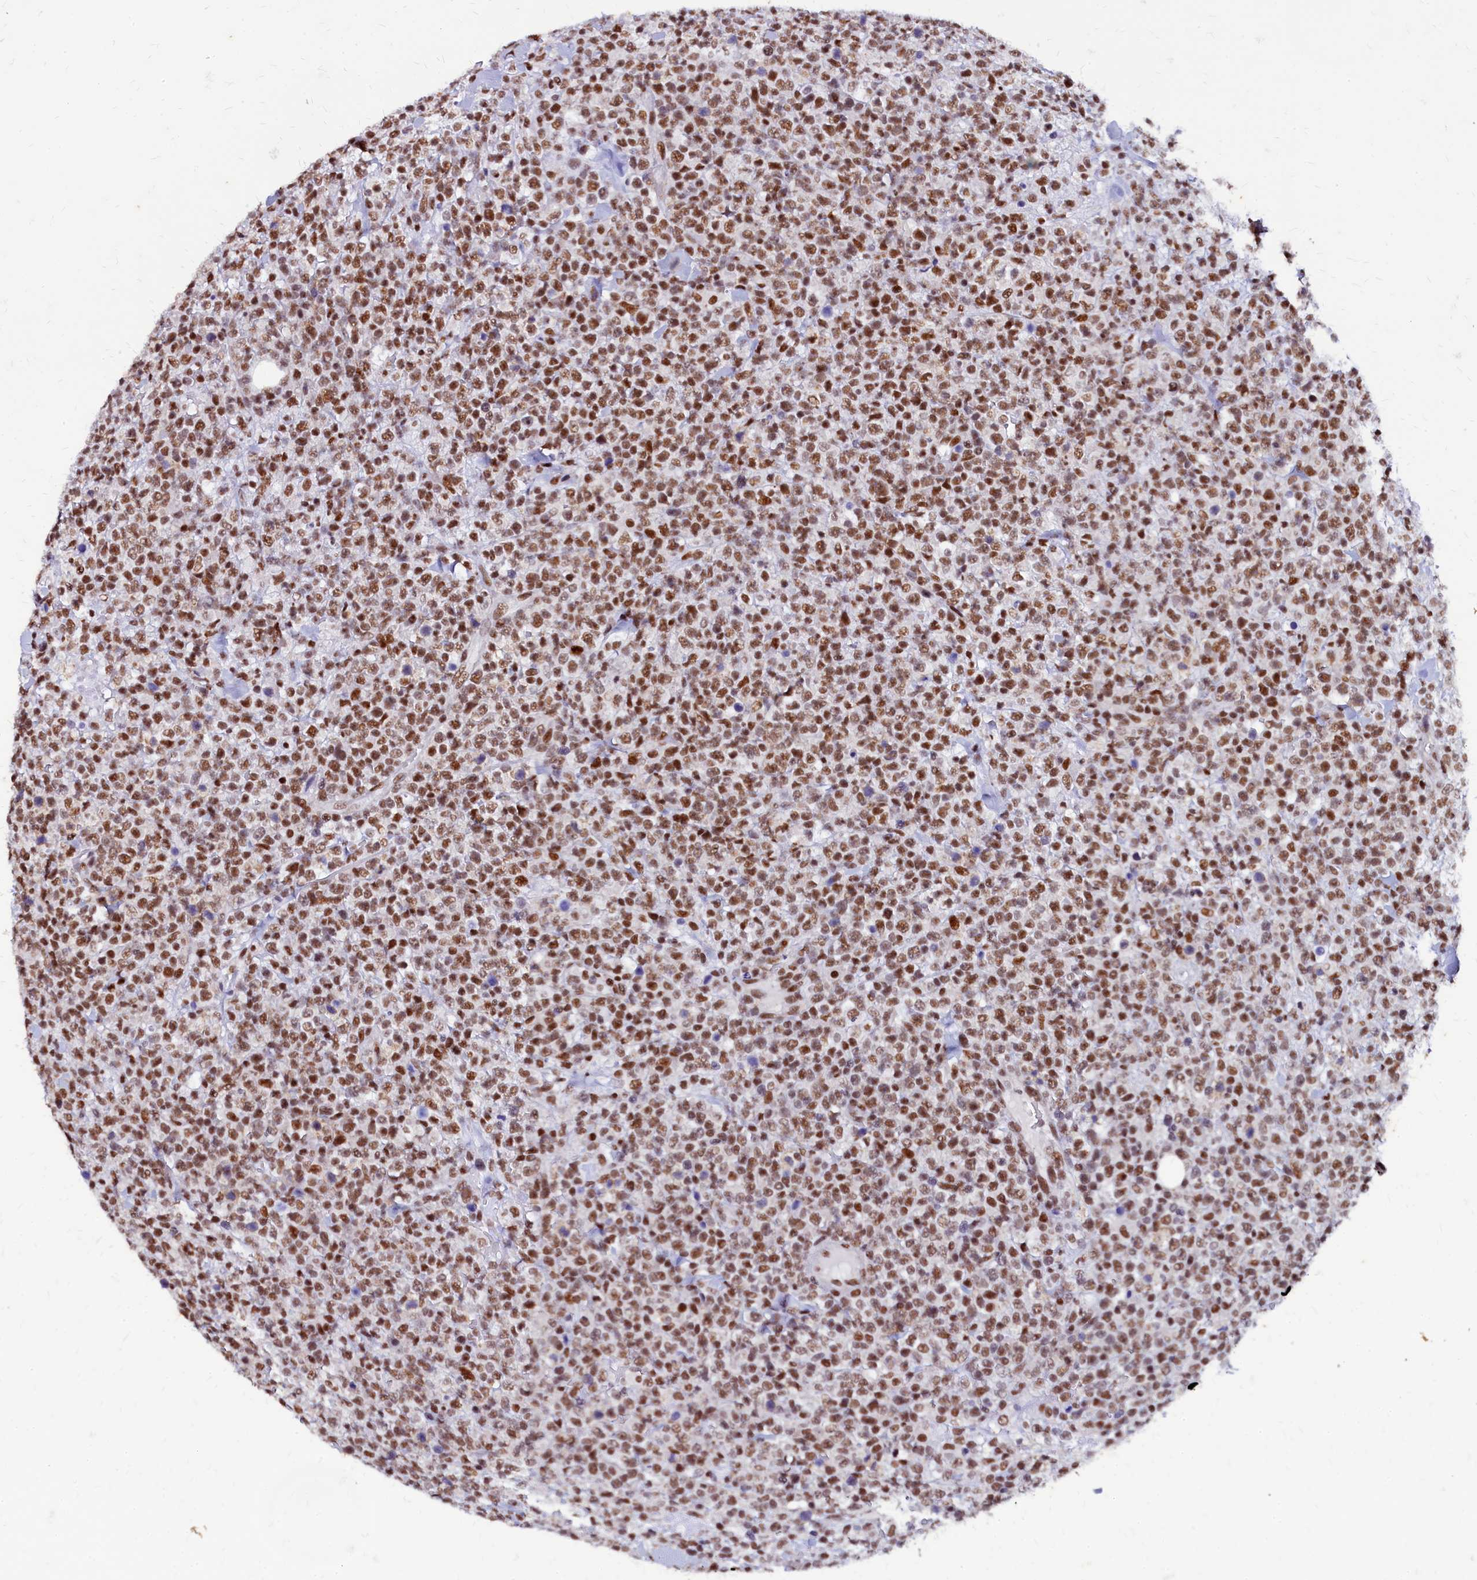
{"staining": {"intensity": "moderate", "quantity": ">75%", "location": "nuclear"}, "tissue": "lymphoma", "cell_type": "Tumor cells", "image_type": "cancer", "snomed": [{"axis": "morphology", "description": "Malignant lymphoma, non-Hodgkin's type, High grade"}, {"axis": "topography", "description": "Colon"}], "caption": "Immunohistochemical staining of human lymphoma shows medium levels of moderate nuclear expression in approximately >75% of tumor cells.", "gene": "CPSF7", "patient": {"sex": "female", "age": 53}}